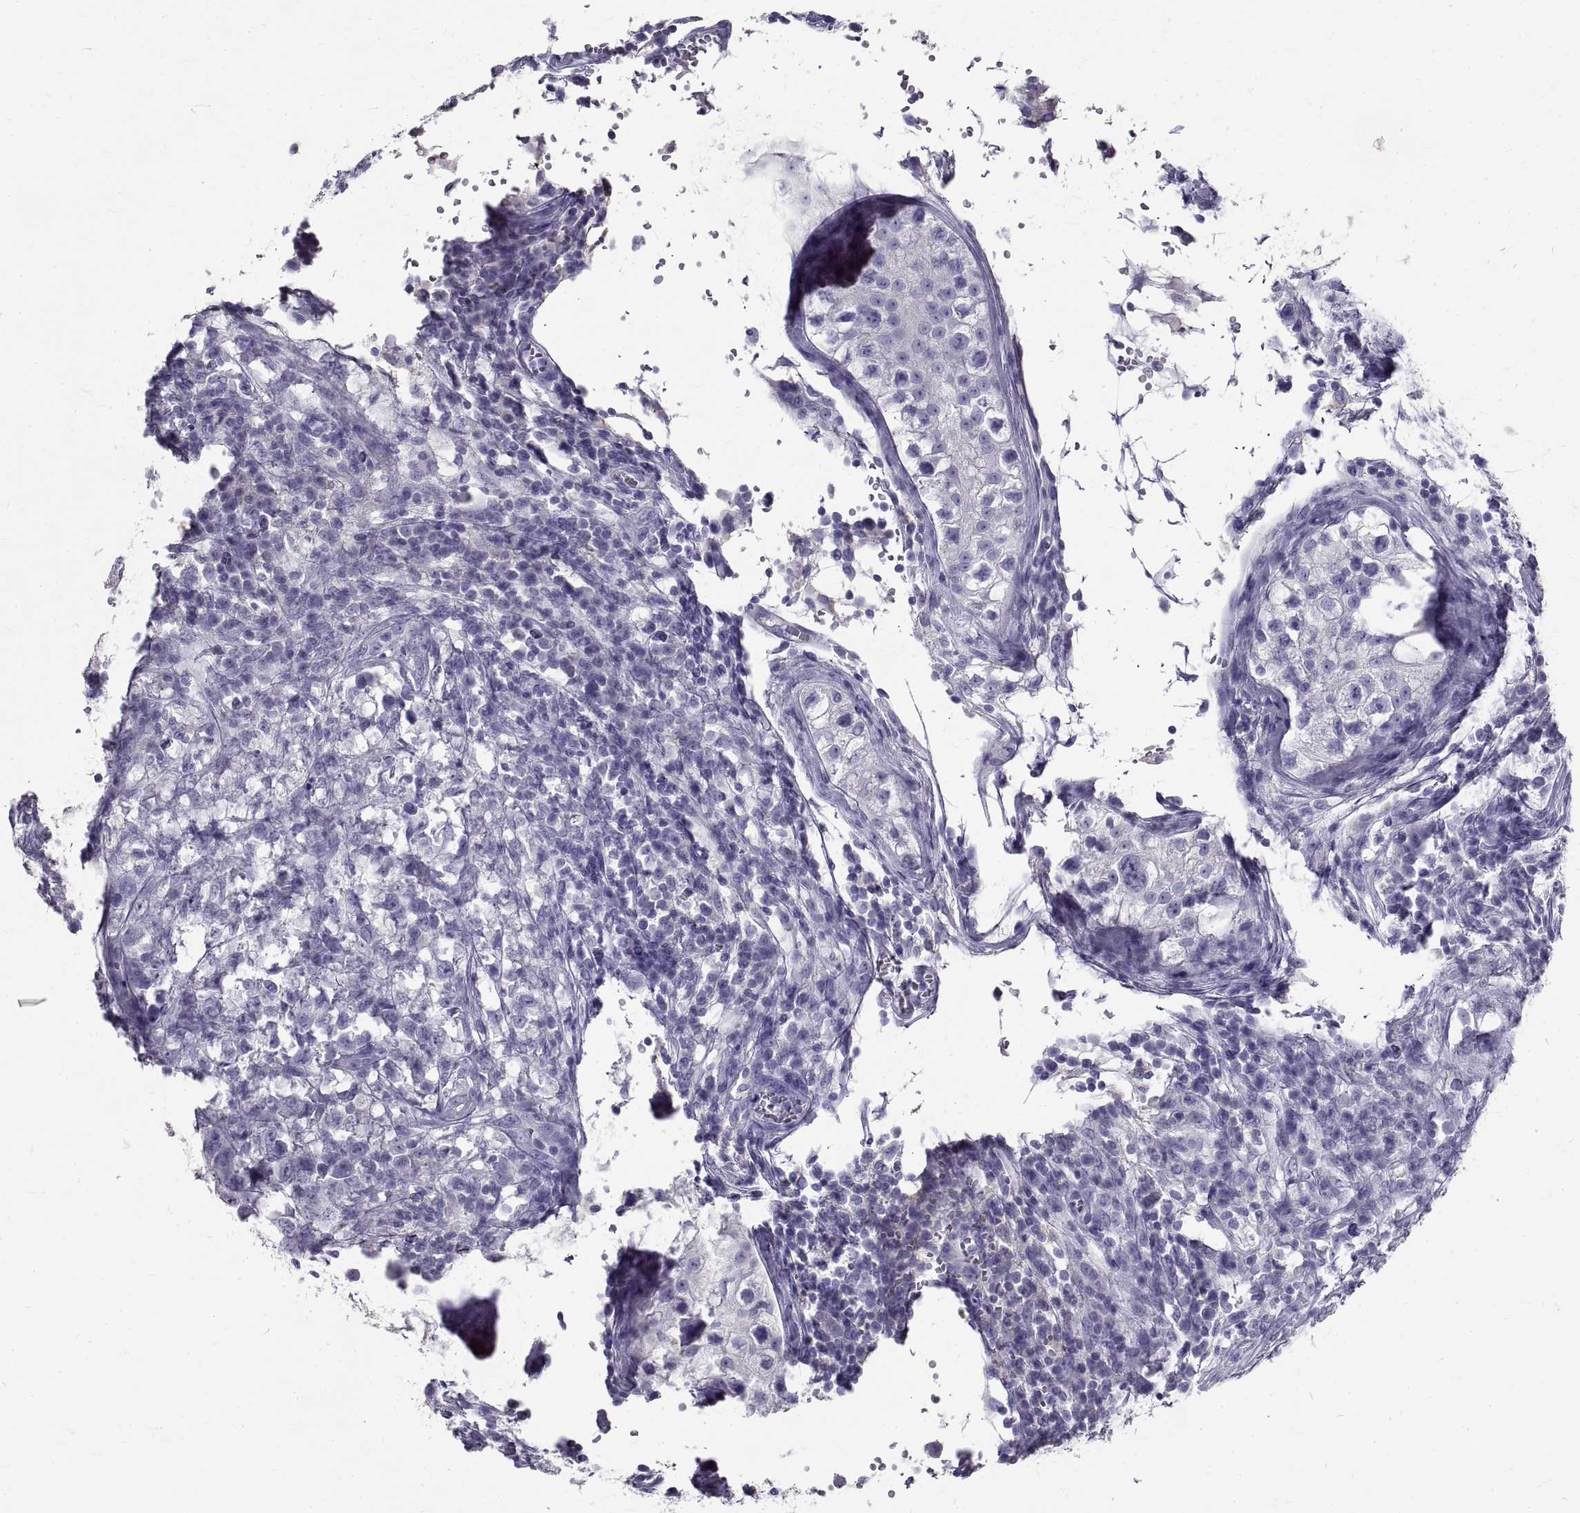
{"staining": {"intensity": "negative", "quantity": "none", "location": "none"}, "tissue": "testis cancer", "cell_type": "Tumor cells", "image_type": "cancer", "snomed": [{"axis": "morphology", "description": "Carcinoma, Embryonal, NOS"}, {"axis": "topography", "description": "Testis"}], "caption": "Embryonal carcinoma (testis) was stained to show a protein in brown. There is no significant expression in tumor cells.", "gene": "GNG12", "patient": {"sex": "male", "age": 23}}